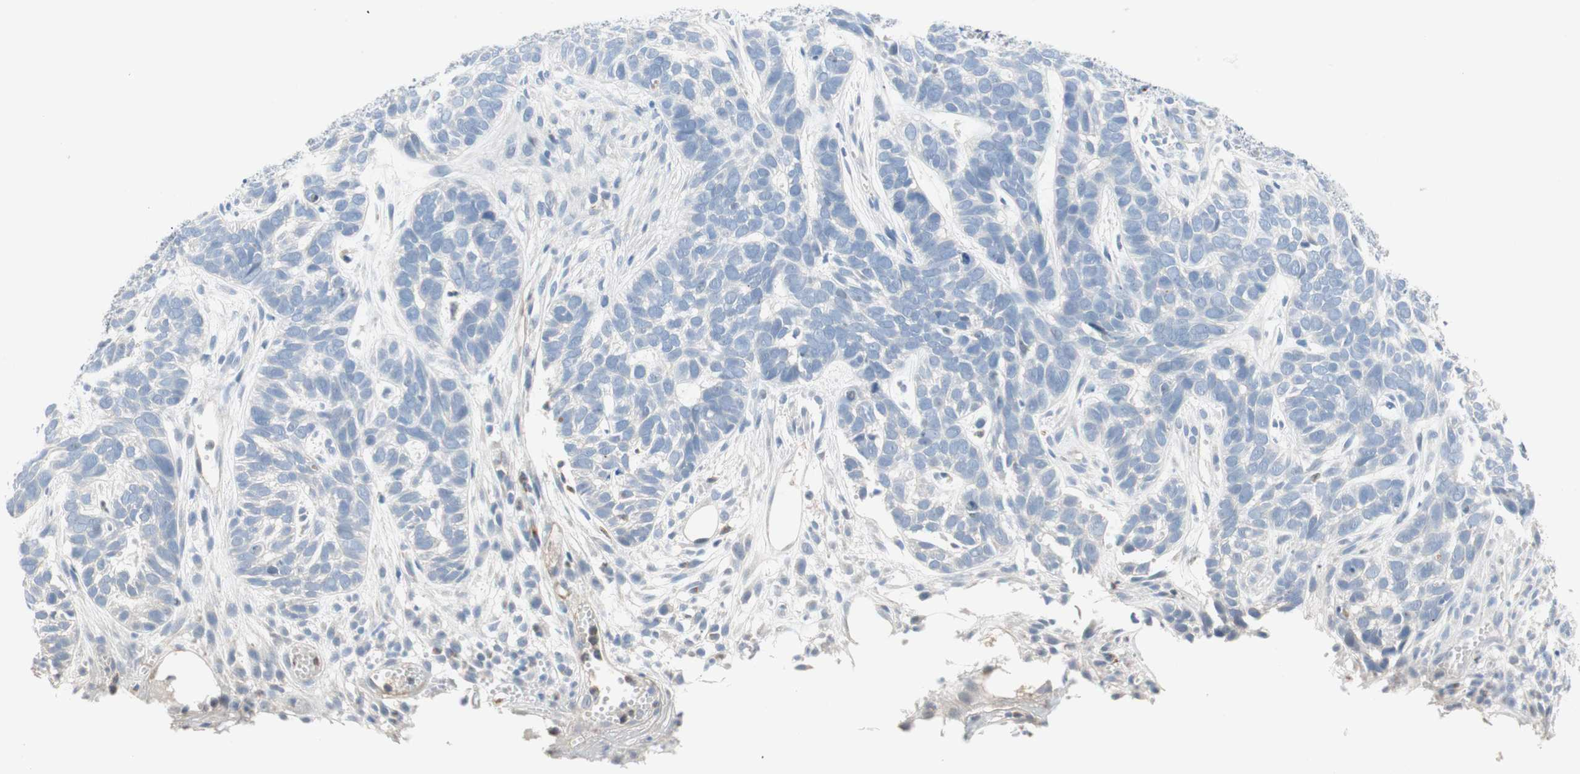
{"staining": {"intensity": "negative", "quantity": "none", "location": "none"}, "tissue": "skin cancer", "cell_type": "Tumor cells", "image_type": "cancer", "snomed": [{"axis": "morphology", "description": "Basal cell carcinoma"}, {"axis": "topography", "description": "Skin"}], "caption": "There is no significant expression in tumor cells of basal cell carcinoma (skin). (Immunohistochemistry (ihc), brightfield microscopy, high magnification).", "gene": "PDZK1", "patient": {"sex": "male", "age": 87}}